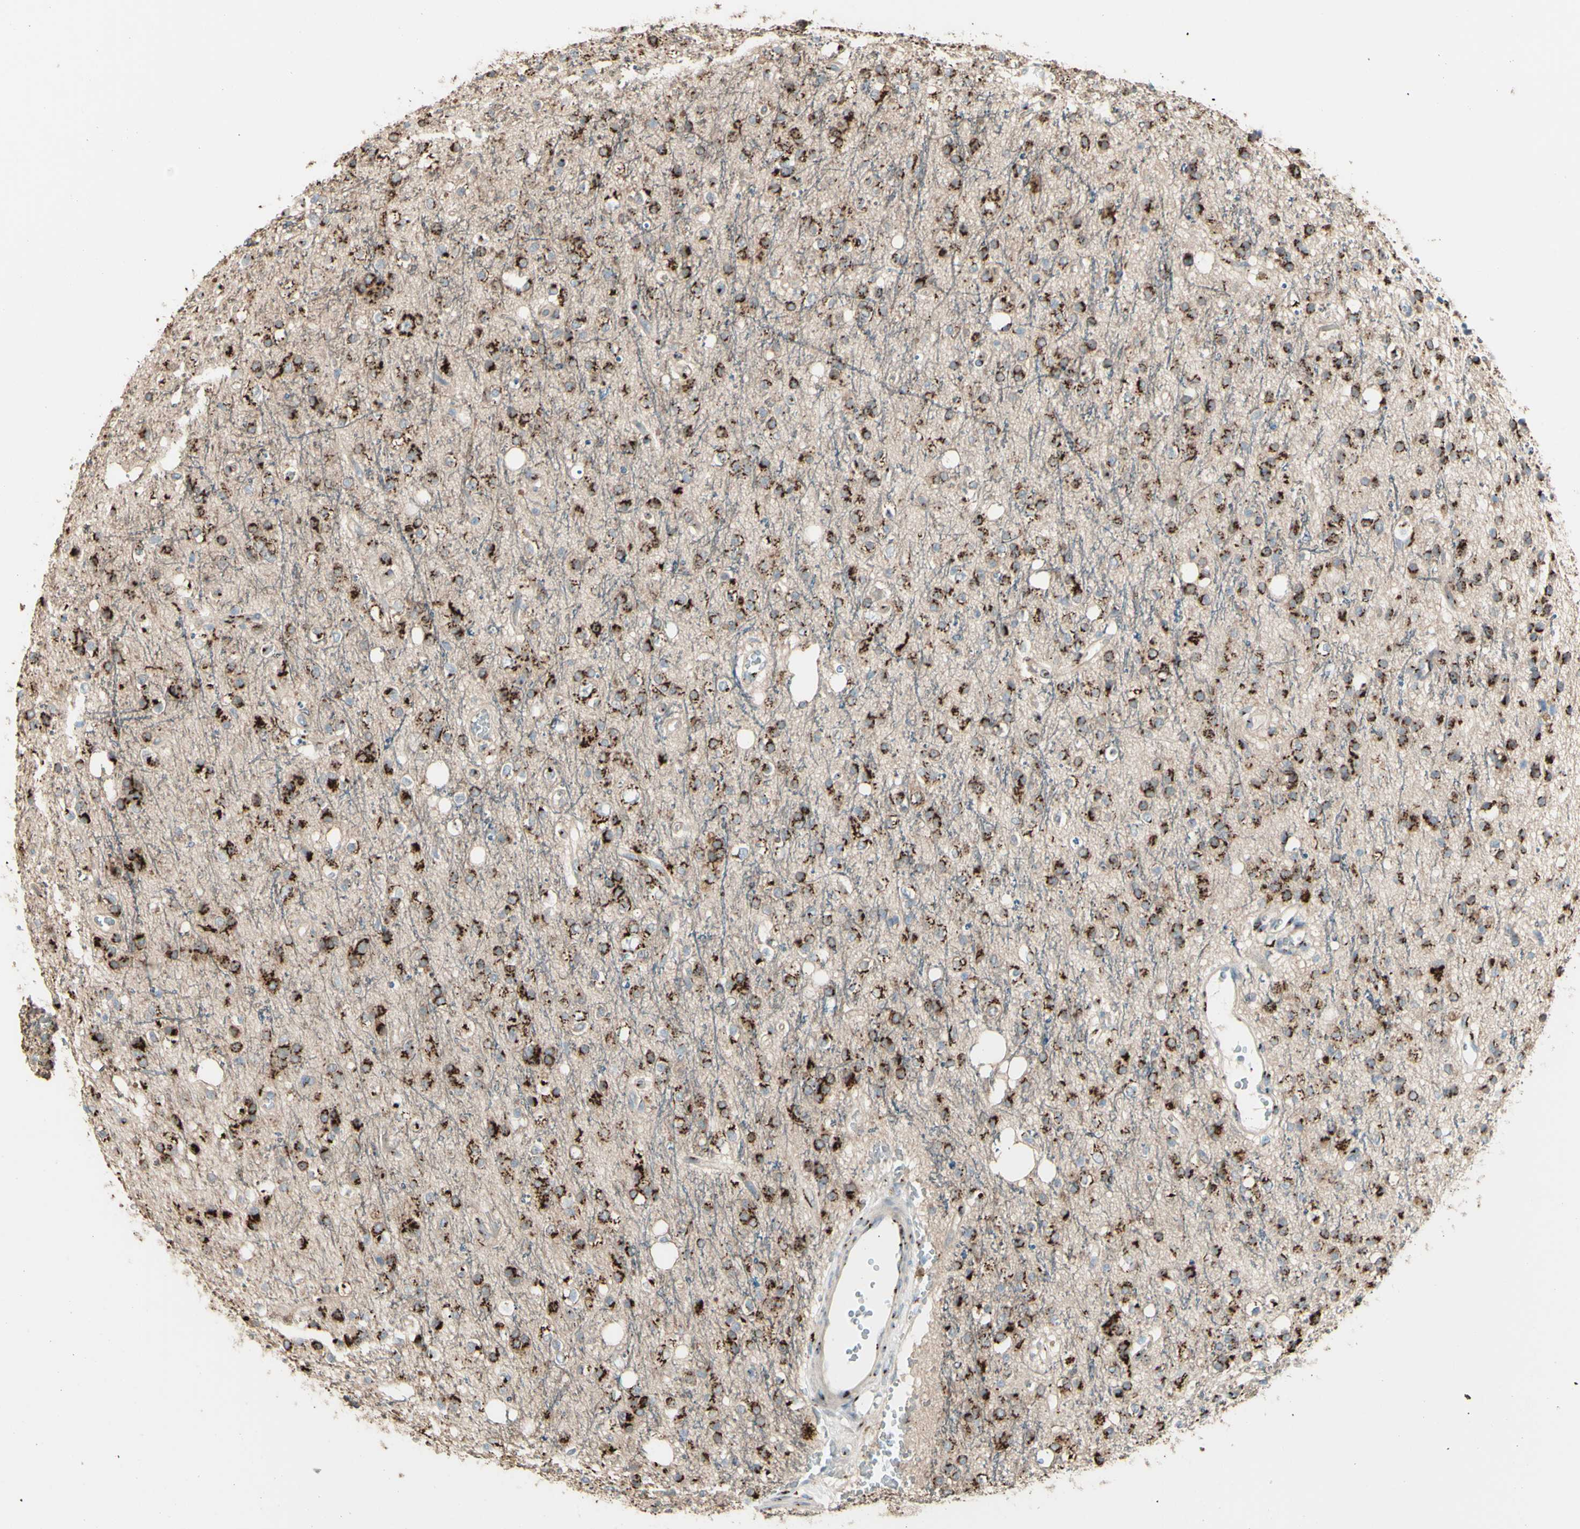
{"staining": {"intensity": "moderate", "quantity": ">75%", "location": "cytoplasmic/membranous"}, "tissue": "glioma", "cell_type": "Tumor cells", "image_type": "cancer", "snomed": [{"axis": "morphology", "description": "Glioma, malignant, High grade"}, {"axis": "topography", "description": "Brain"}], "caption": "Human high-grade glioma (malignant) stained with a brown dye demonstrates moderate cytoplasmic/membranous positive staining in approximately >75% of tumor cells.", "gene": "BPNT2", "patient": {"sex": "male", "age": 47}}